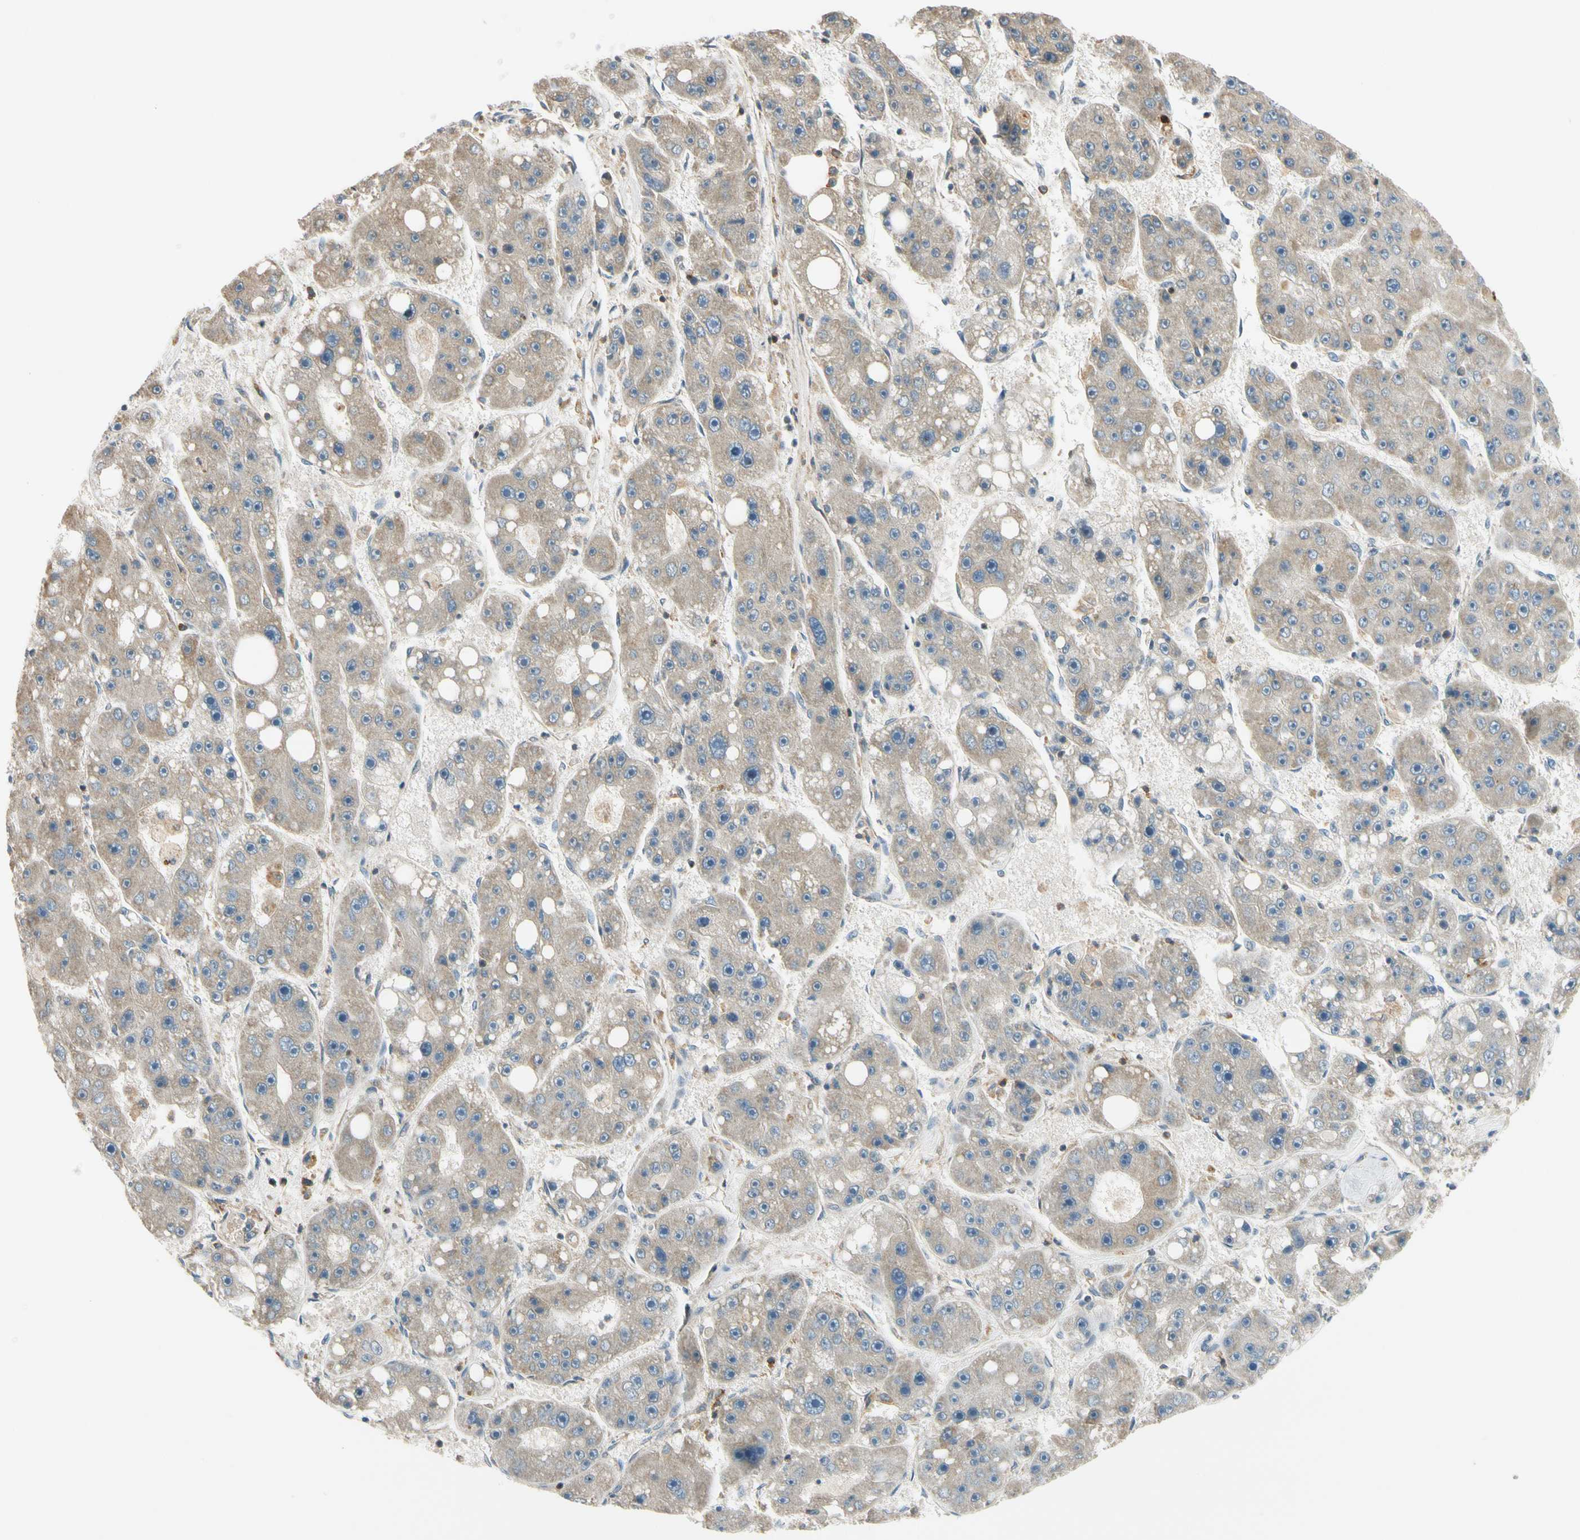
{"staining": {"intensity": "weak", "quantity": "<25%", "location": "cytoplasmic/membranous"}, "tissue": "liver cancer", "cell_type": "Tumor cells", "image_type": "cancer", "snomed": [{"axis": "morphology", "description": "Carcinoma, Hepatocellular, NOS"}, {"axis": "topography", "description": "Liver"}], "caption": "Immunohistochemical staining of human liver cancer displays no significant staining in tumor cells. (DAB IHC, high magnification).", "gene": "MST1R", "patient": {"sex": "female", "age": 61}}